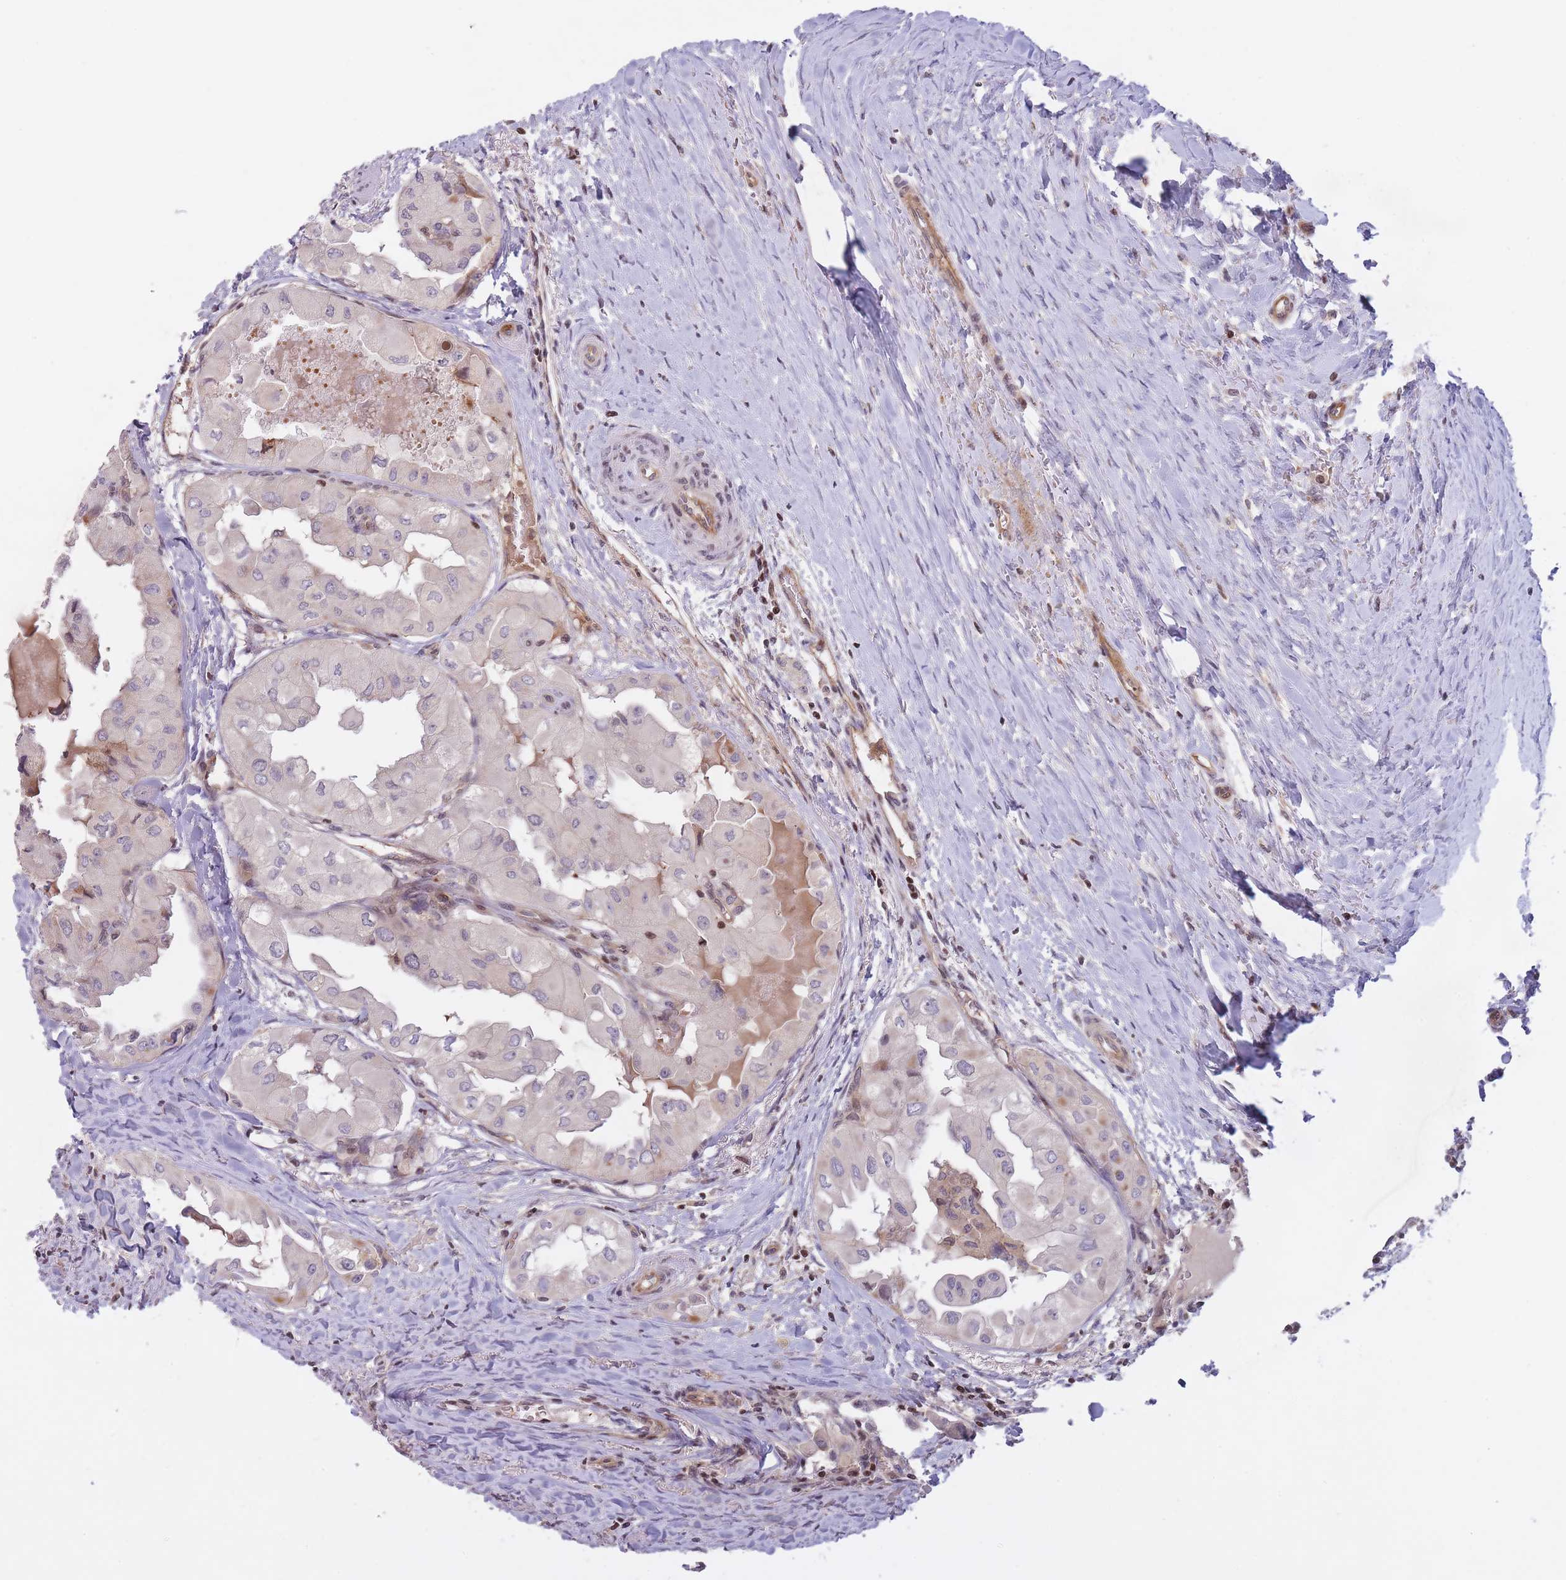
{"staining": {"intensity": "negative", "quantity": "none", "location": "none"}, "tissue": "thyroid cancer", "cell_type": "Tumor cells", "image_type": "cancer", "snomed": [{"axis": "morphology", "description": "Papillary adenocarcinoma, NOS"}, {"axis": "topography", "description": "Thyroid gland"}], "caption": "DAB immunohistochemical staining of human thyroid cancer reveals no significant staining in tumor cells. The staining is performed using DAB (3,3'-diaminobenzidine) brown chromogen with nuclei counter-stained in using hematoxylin.", "gene": "SLC35F5", "patient": {"sex": "female", "age": 59}}